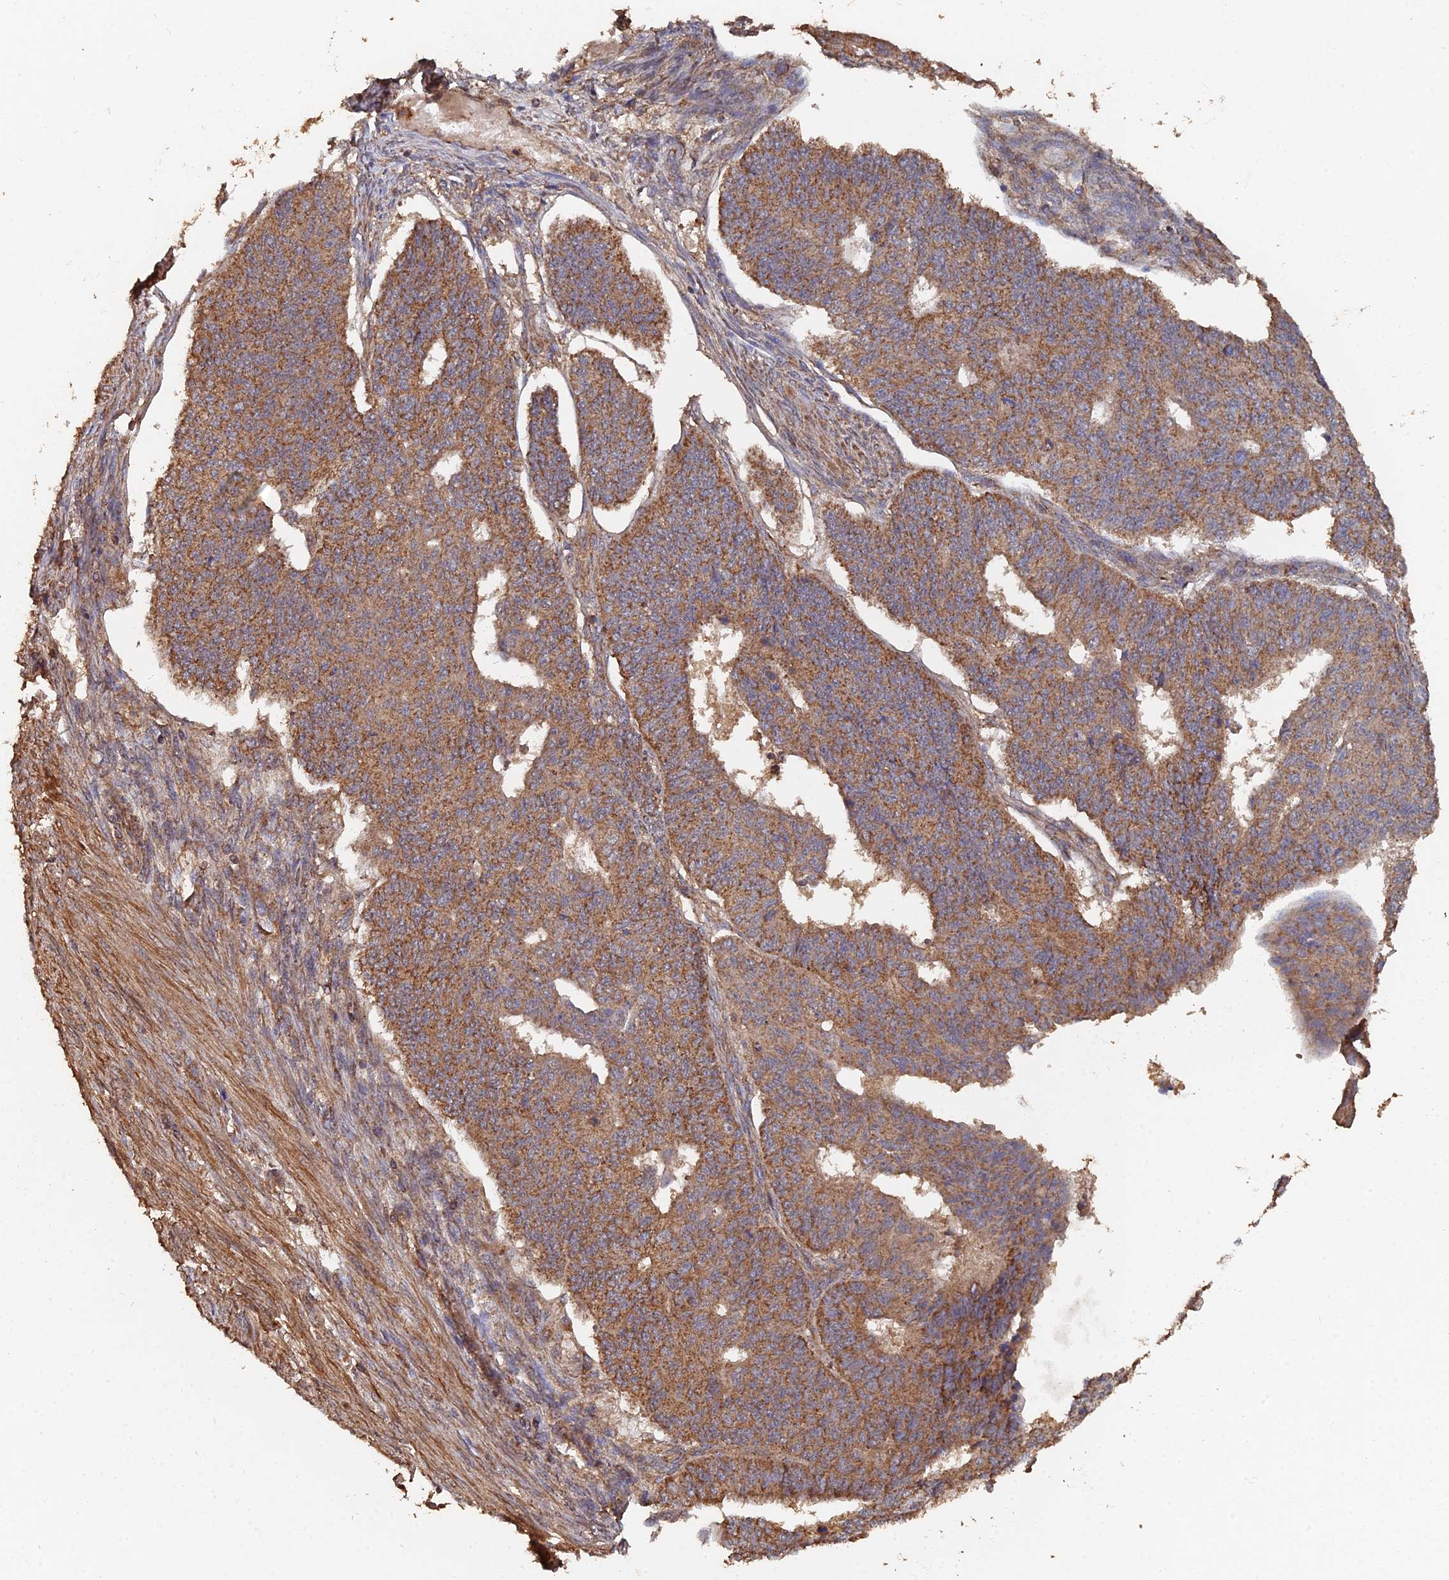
{"staining": {"intensity": "moderate", "quantity": ">75%", "location": "cytoplasmic/membranous"}, "tissue": "endometrial cancer", "cell_type": "Tumor cells", "image_type": "cancer", "snomed": [{"axis": "morphology", "description": "Adenocarcinoma, NOS"}, {"axis": "topography", "description": "Endometrium"}], "caption": "Immunohistochemical staining of human endometrial cancer exhibits moderate cytoplasmic/membranous protein staining in approximately >75% of tumor cells. (Brightfield microscopy of DAB IHC at high magnification).", "gene": "SPANXN4", "patient": {"sex": "female", "age": 32}}